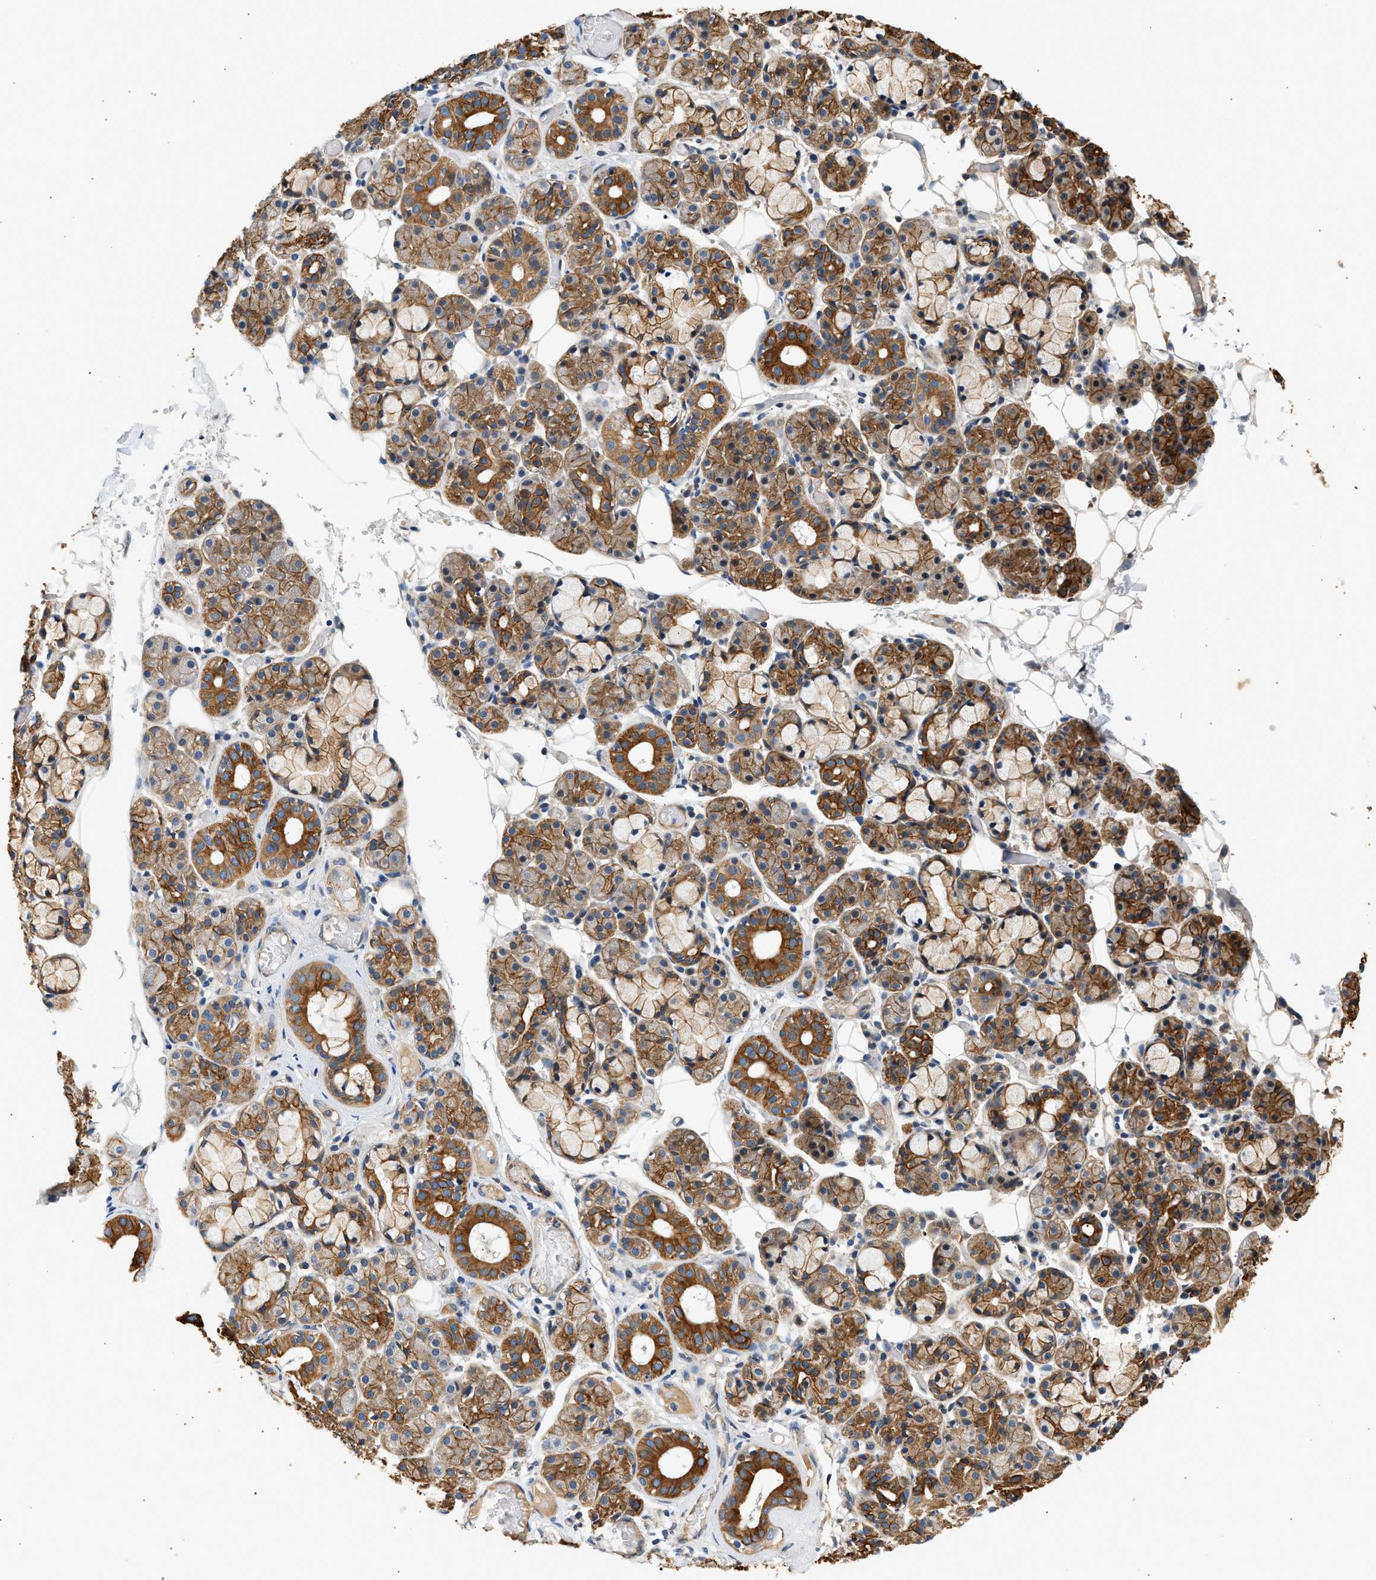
{"staining": {"intensity": "strong", "quantity": "25%-75%", "location": "cytoplasmic/membranous"}, "tissue": "salivary gland", "cell_type": "Glandular cells", "image_type": "normal", "snomed": [{"axis": "morphology", "description": "Normal tissue, NOS"}, {"axis": "topography", "description": "Salivary gland"}], "caption": "The image shows immunohistochemical staining of normal salivary gland. There is strong cytoplasmic/membranous staining is appreciated in approximately 25%-75% of glandular cells.", "gene": "WDR31", "patient": {"sex": "male", "age": 63}}